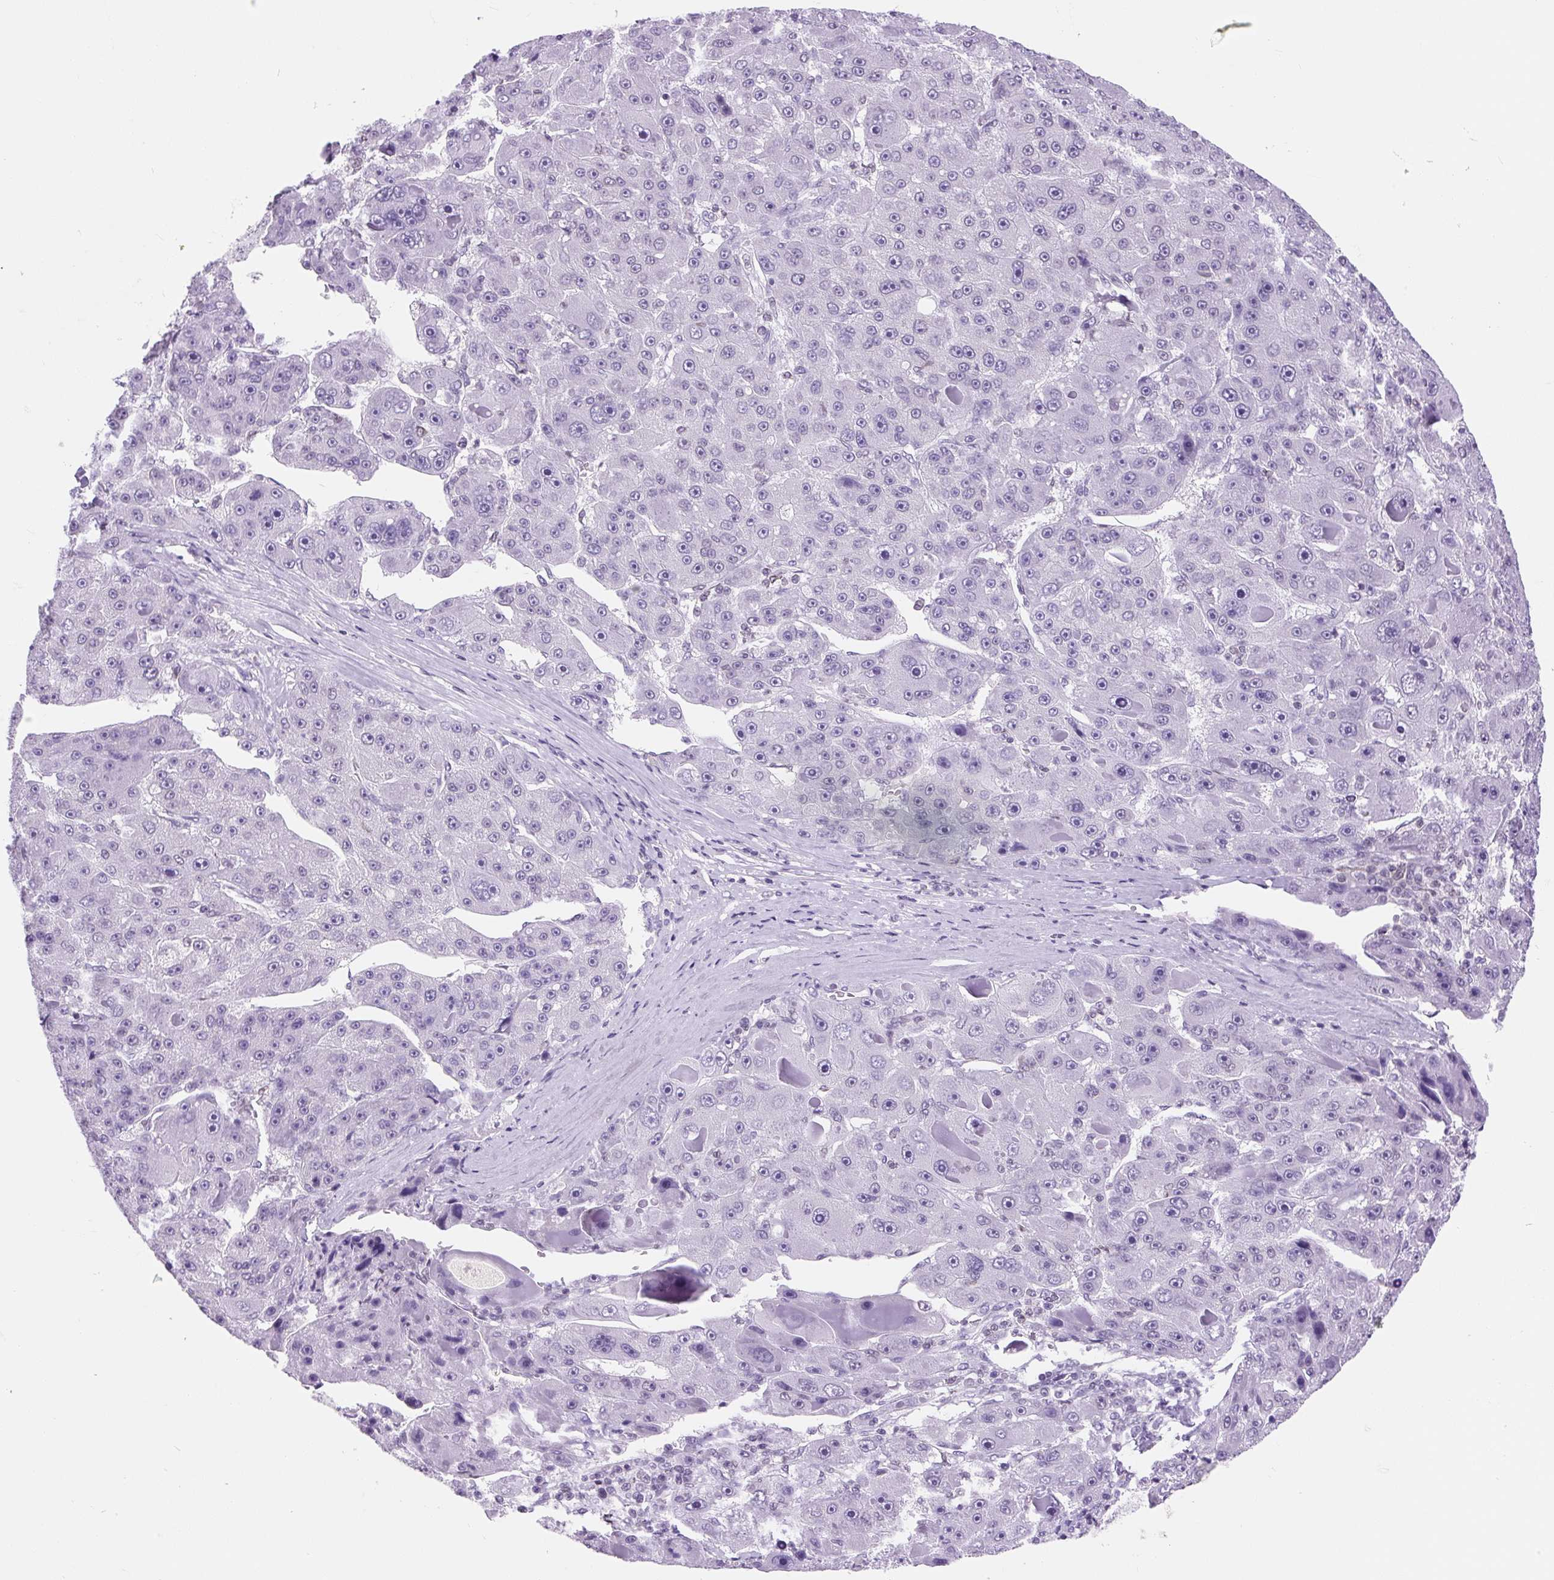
{"staining": {"intensity": "negative", "quantity": "none", "location": "none"}, "tissue": "liver cancer", "cell_type": "Tumor cells", "image_type": "cancer", "snomed": [{"axis": "morphology", "description": "Carcinoma, Hepatocellular, NOS"}, {"axis": "topography", "description": "Liver"}], "caption": "High power microscopy micrograph of an immunohistochemistry (IHC) micrograph of liver cancer (hepatocellular carcinoma), revealing no significant positivity in tumor cells.", "gene": "VPREB1", "patient": {"sex": "male", "age": 76}}